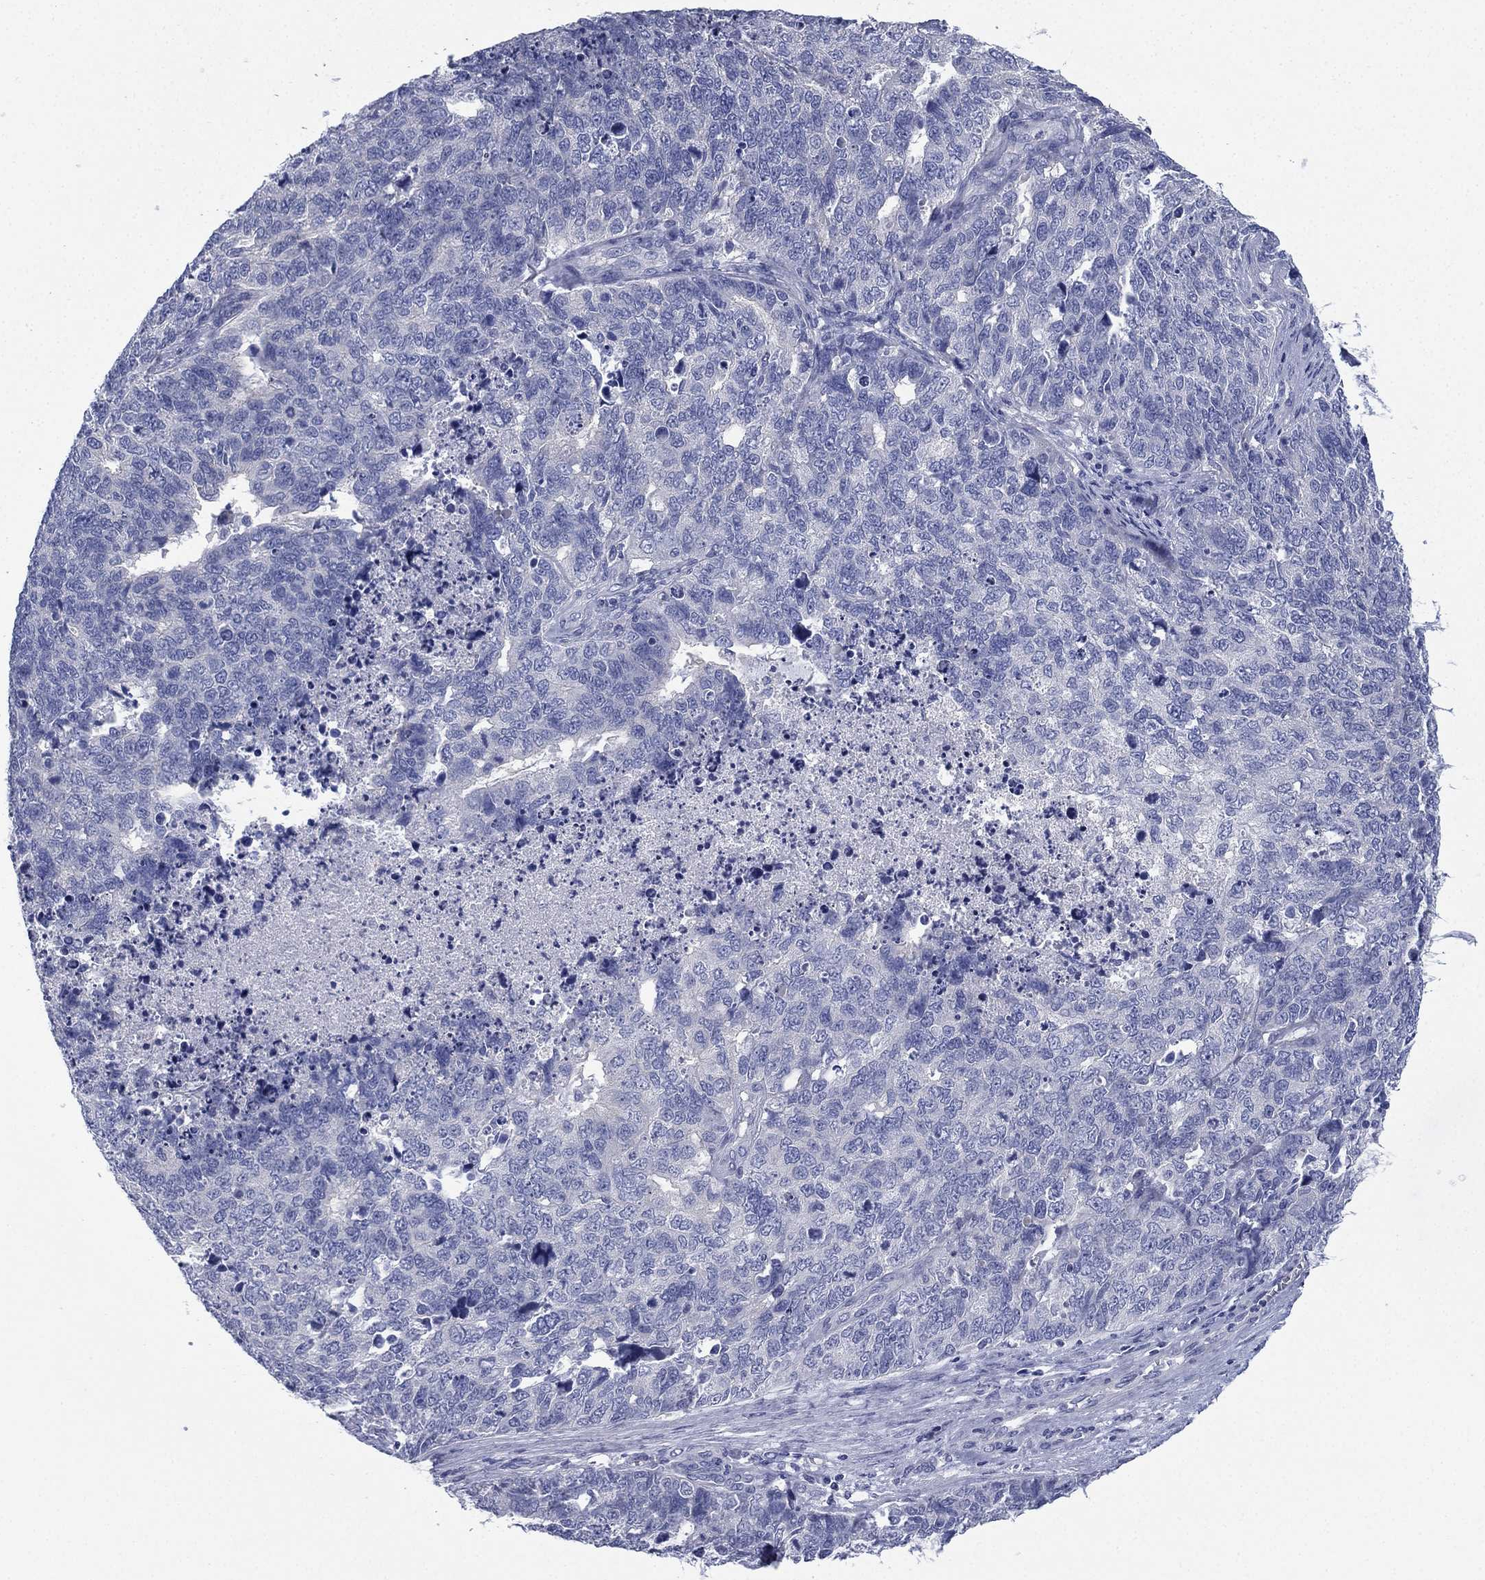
{"staining": {"intensity": "negative", "quantity": "none", "location": "none"}, "tissue": "cervical cancer", "cell_type": "Tumor cells", "image_type": "cancer", "snomed": [{"axis": "morphology", "description": "Squamous cell carcinoma, NOS"}, {"axis": "topography", "description": "Cervix"}], "caption": "Immunohistochemical staining of cervical cancer displays no significant expression in tumor cells.", "gene": "FCER2", "patient": {"sex": "female", "age": 63}}